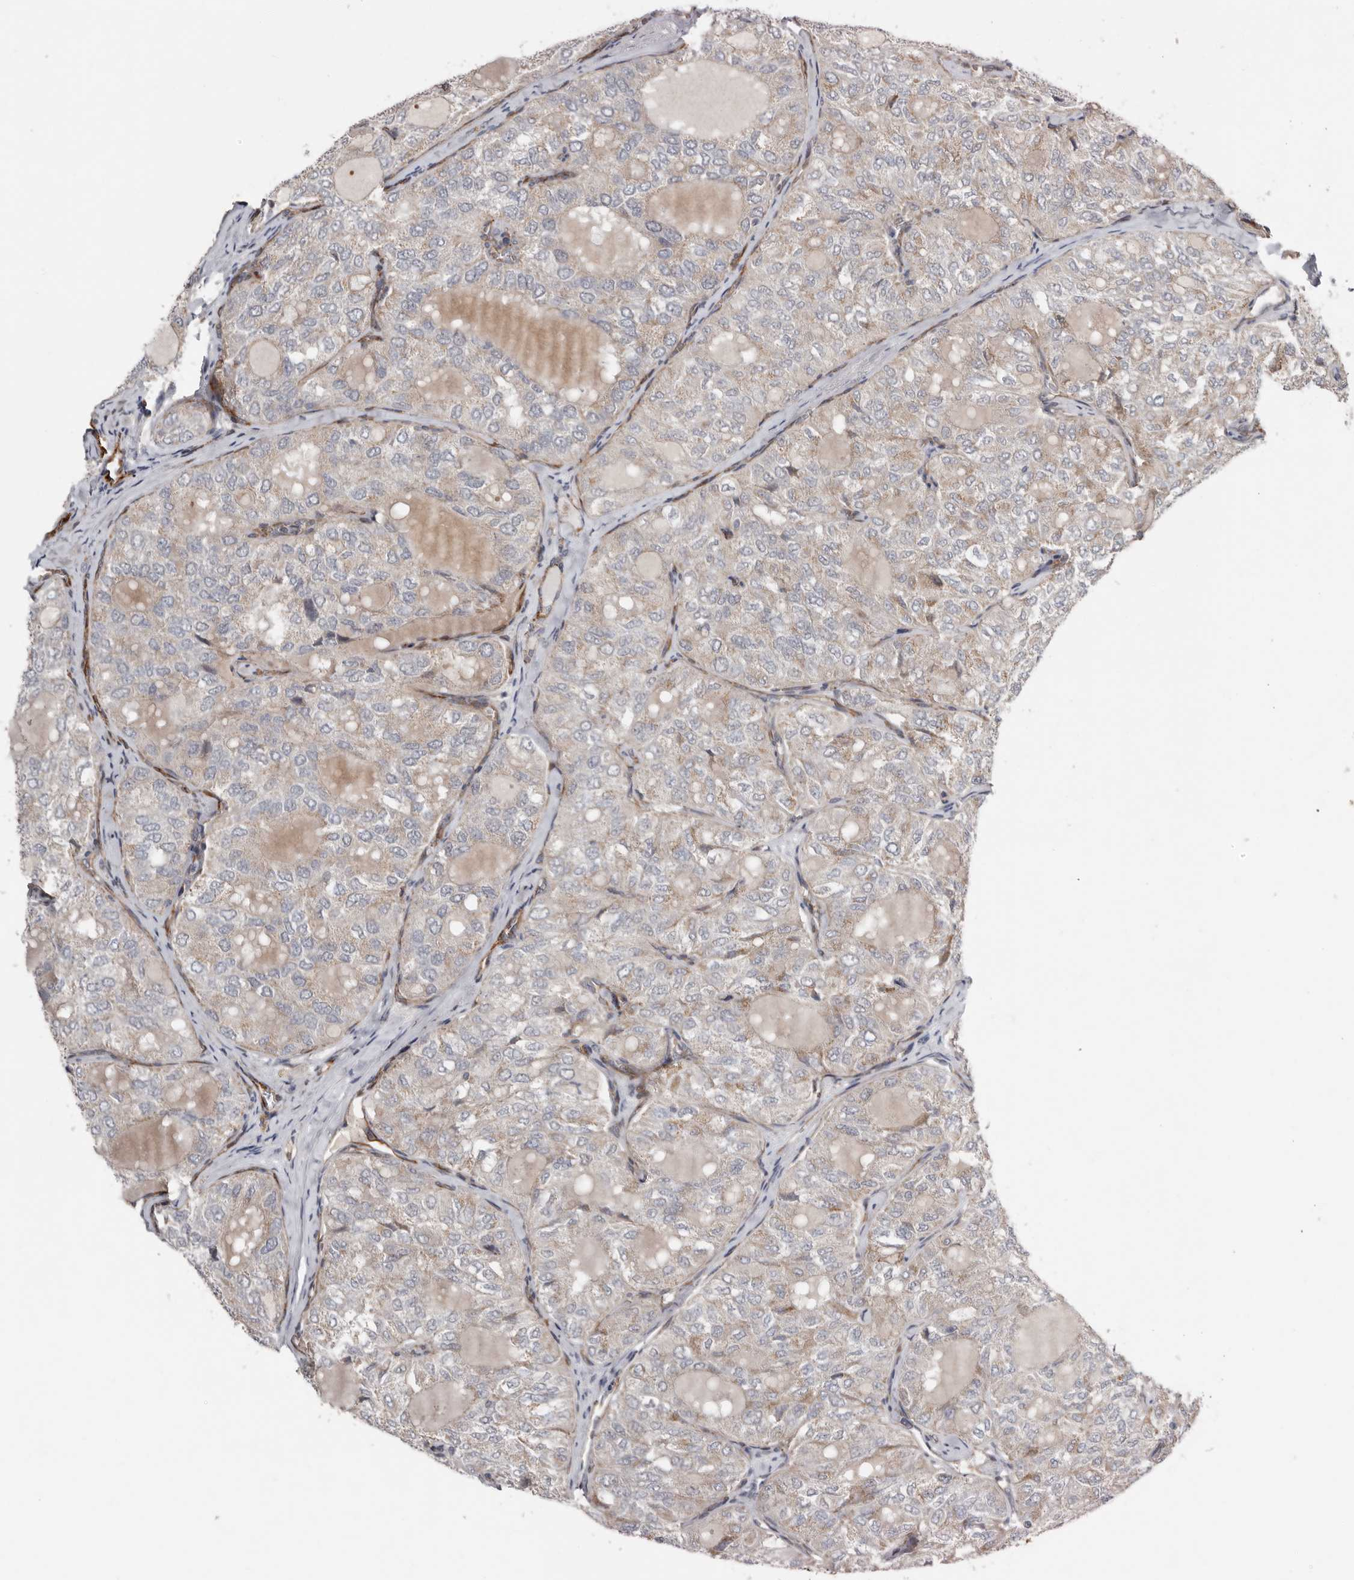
{"staining": {"intensity": "negative", "quantity": "none", "location": "none"}, "tissue": "thyroid cancer", "cell_type": "Tumor cells", "image_type": "cancer", "snomed": [{"axis": "morphology", "description": "Follicular adenoma carcinoma, NOS"}, {"axis": "topography", "description": "Thyroid gland"}], "caption": "Protein analysis of thyroid cancer demonstrates no significant expression in tumor cells.", "gene": "RANBP17", "patient": {"sex": "male", "age": 75}}